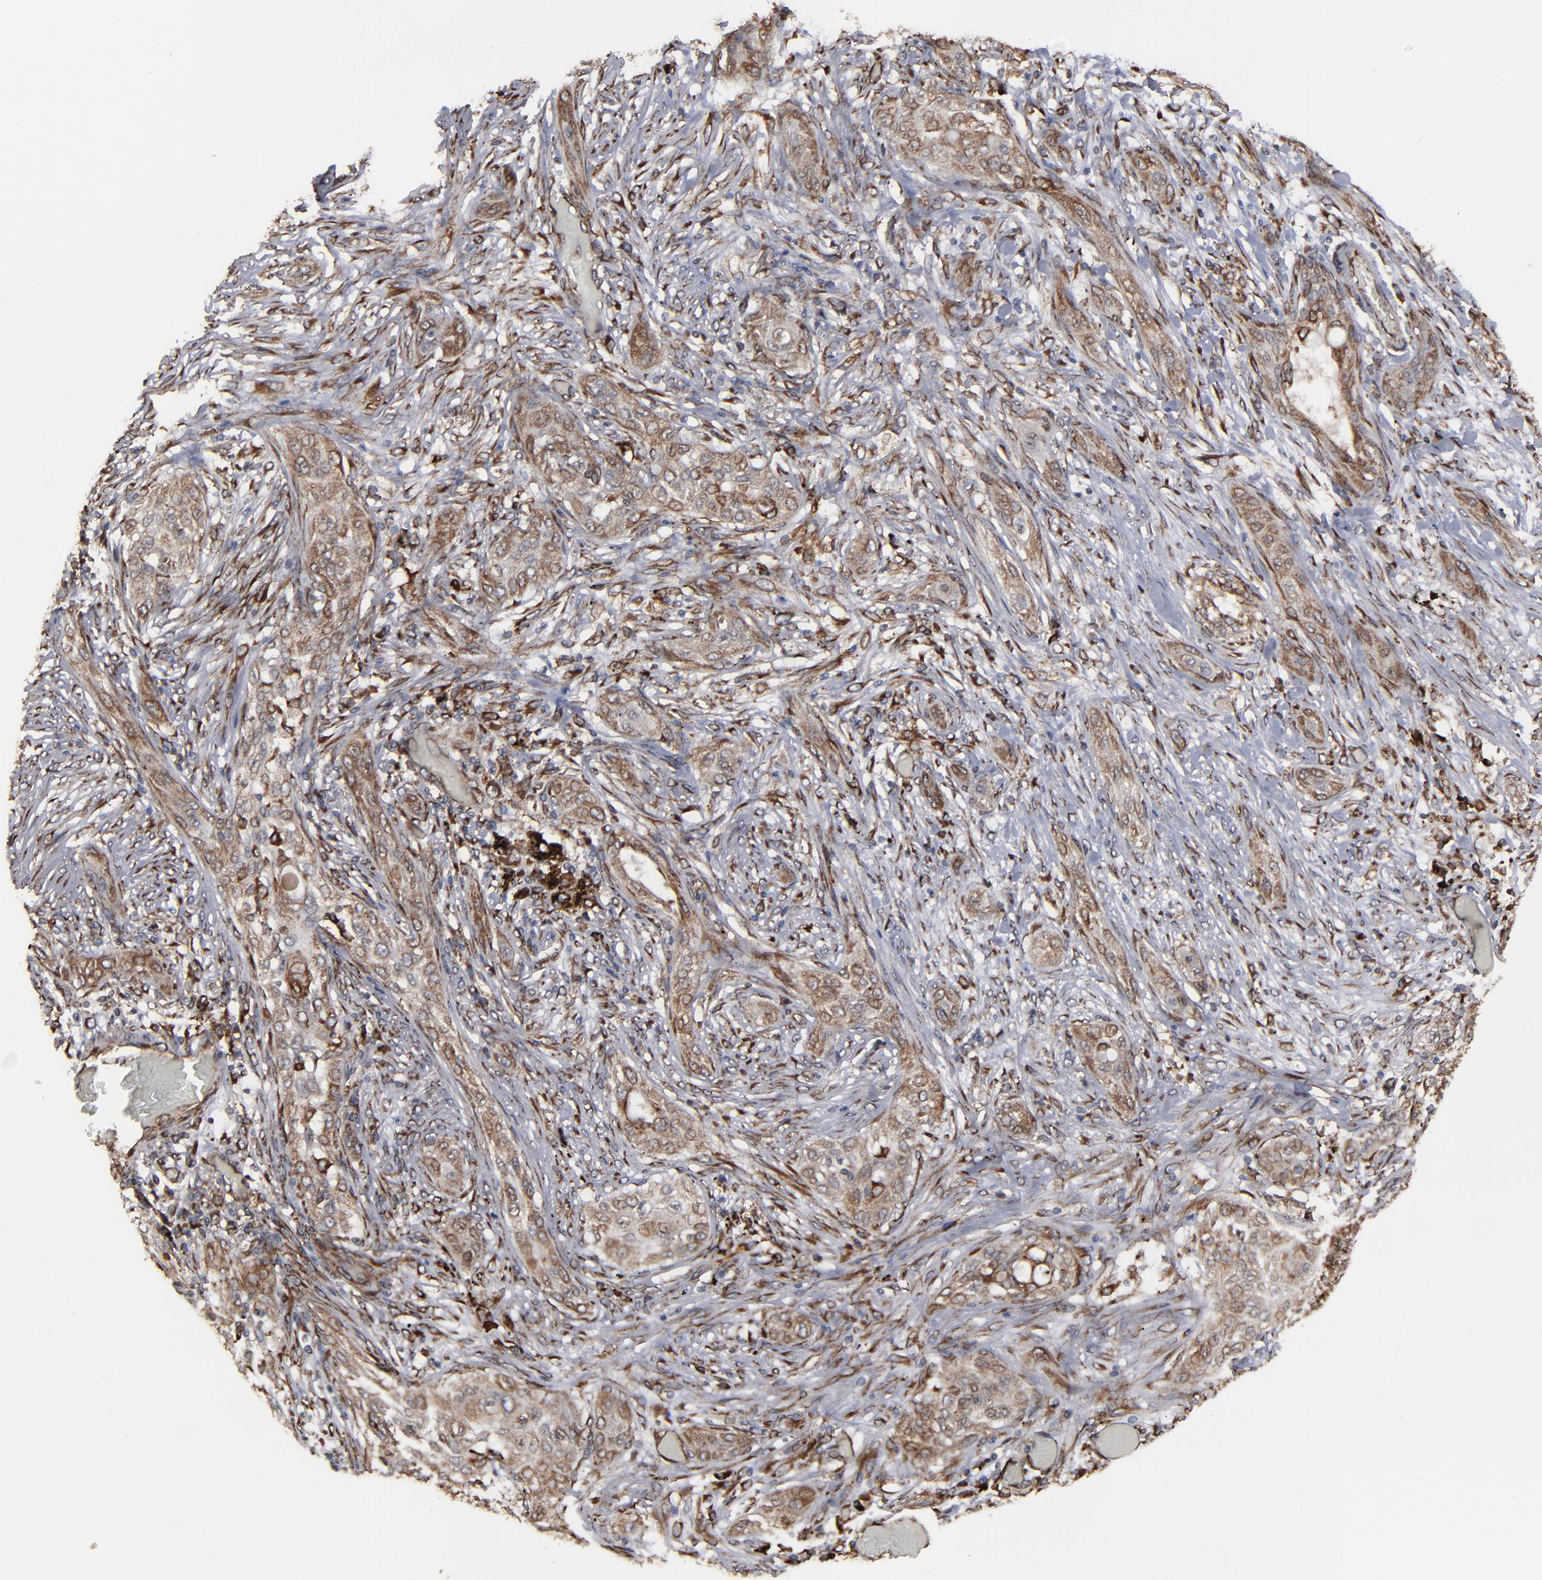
{"staining": {"intensity": "weak", "quantity": ">75%", "location": "cytoplasmic/membranous"}, "tissue": "lung cancer", "cell_type": "Tumor cells", "image_type": "cancer", "snomed": [{"axis": "morphology", "description": "Squamous cell carcinoma, NOS"}, {"axis": "topography", "description": "Lung"}], "caption": "About >75% of tumor cells in human lung cancer demonstrate weak cytoplasmic/membranous protein expression as visualized by brown immunohistochemical staining.", "gene": "CNIH1", "patient": {"sex": "female", "age": 47}}